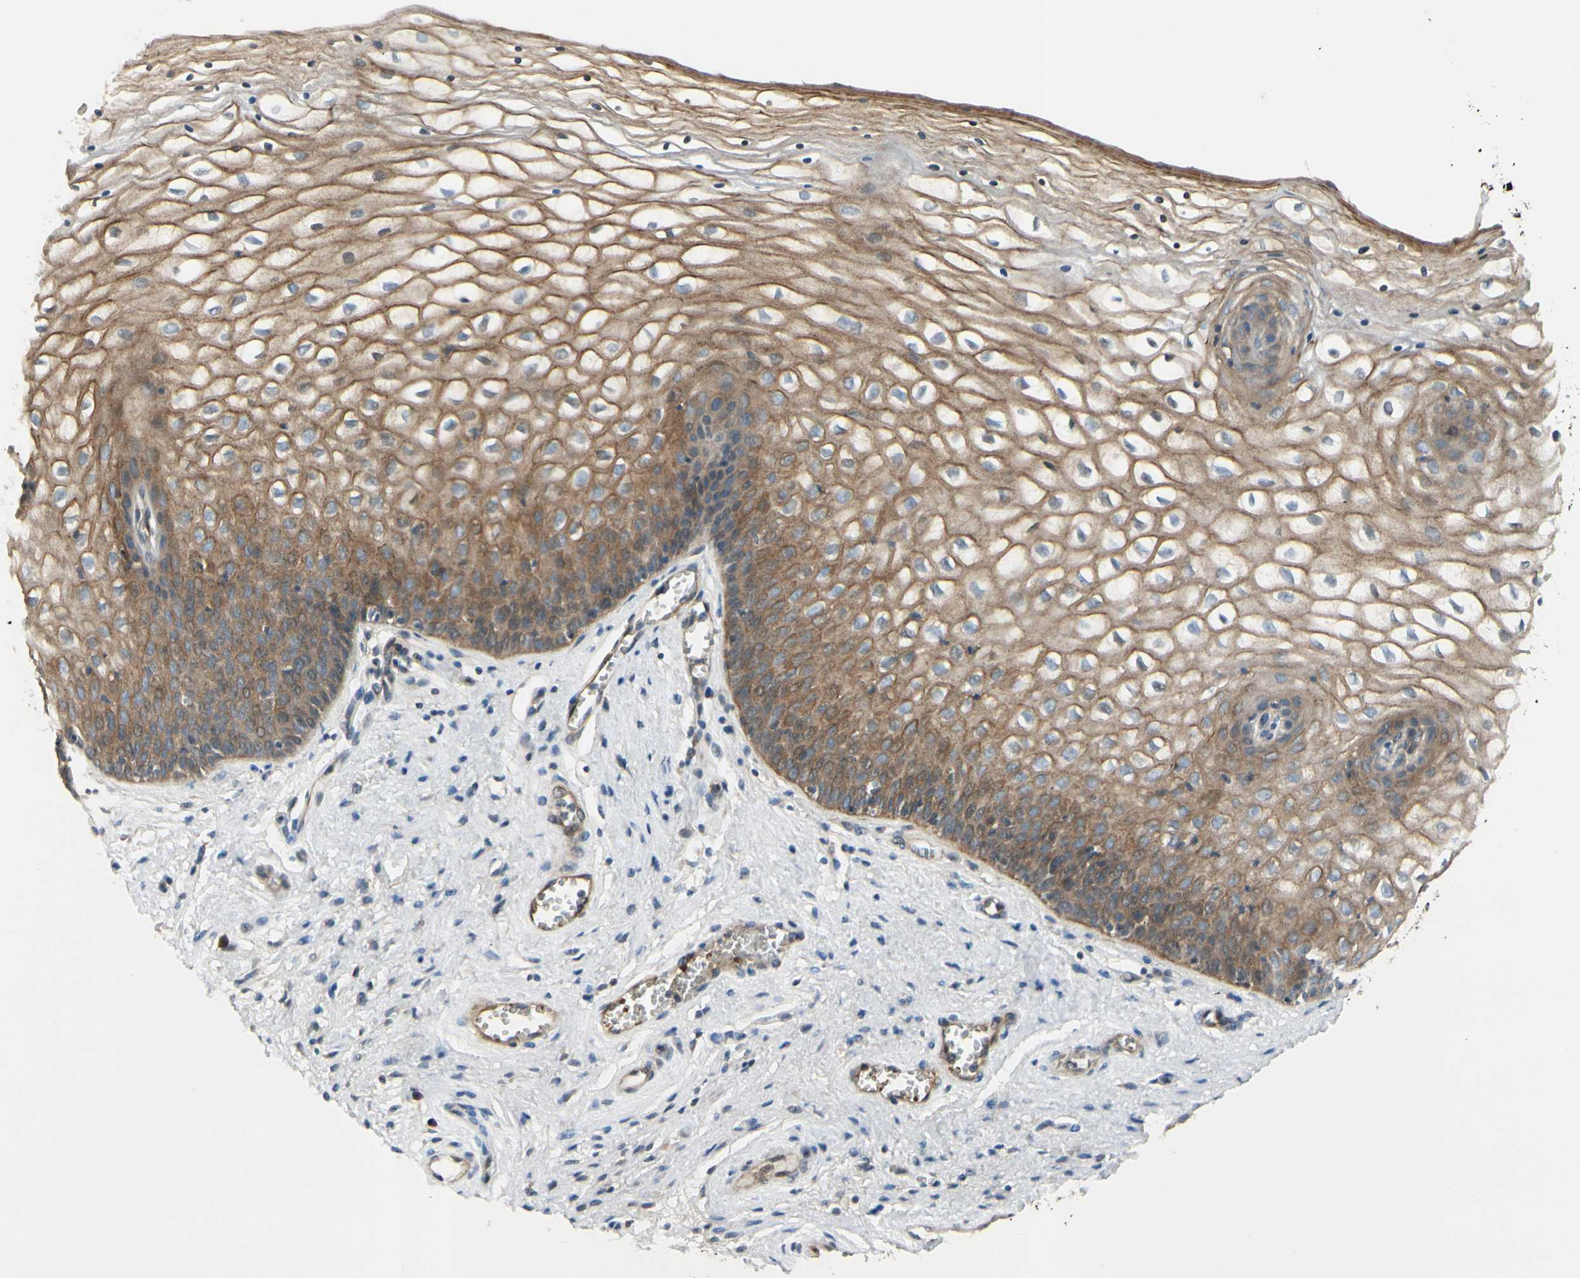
{"staining": {"intensity": "moderate", "quantity": ">75%", "location": "cytoplasmic/membranous"}, "tissue": "vagina", "cell_type": "Squamous epithelial cells", "image_type": "normal", "snomed": [{"axis": "morphology", "description": "Normal tissue, NOS"}, {"axis": "topography", "description": "Vagina"}], "caption": "Benign vagina reveals moderate cytoplasmic/membranous positivity in about >75% of squamous epithelial cells.", "gene": "PPP3CB", "patient": {"sex": "female", "age": 34}}